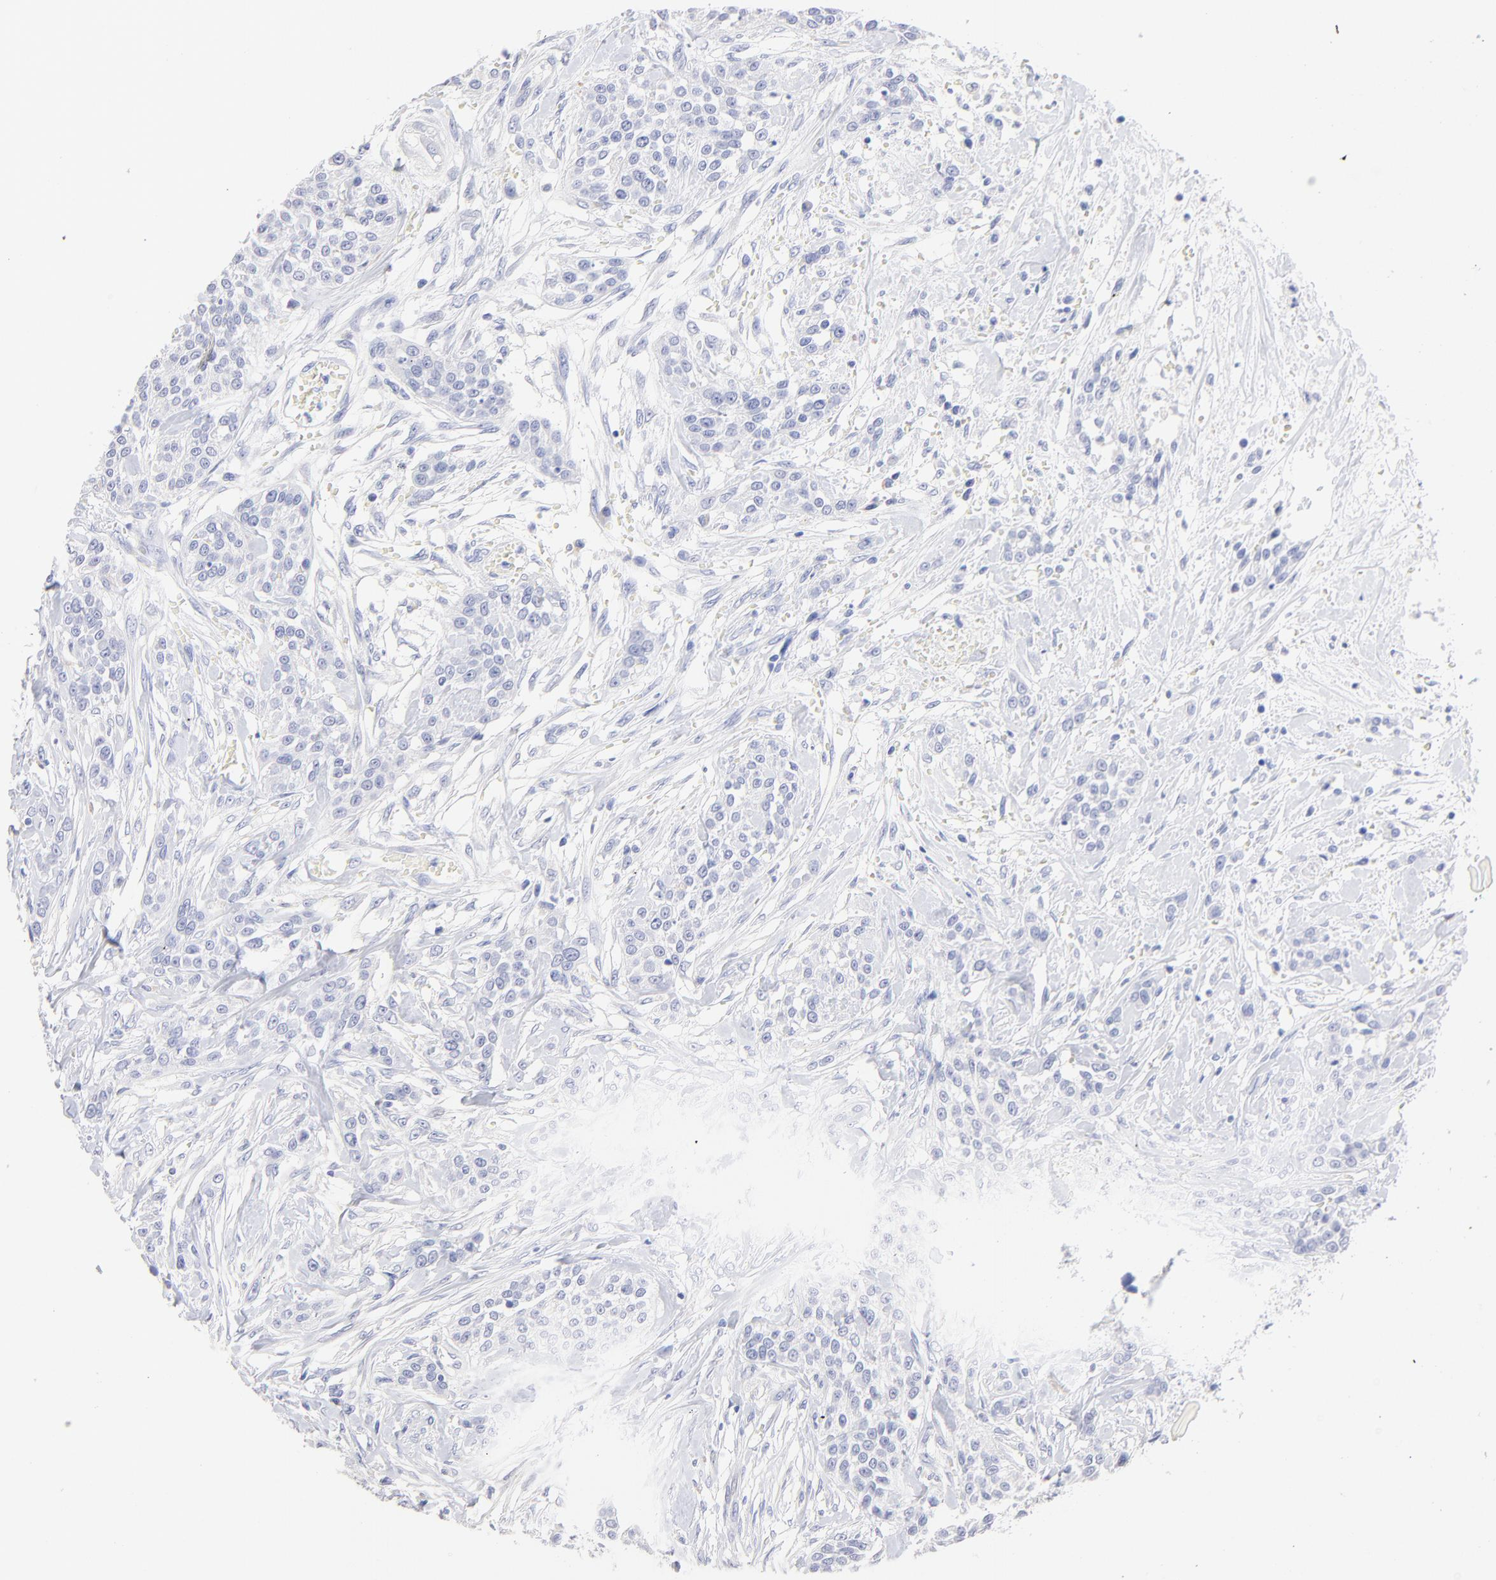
{"staining": {"intensity": "negative", "quantity": "none", "location": "none"}, "tissue": "urothelial cancer", "cell_type": "Tumor cells", "image_type": "cancer", "snomed": [{"axis": "morphology", "description": "Urothelial carcinoma, High grade"}, {"axis": "topography", "description": "Urinary bladder"}], "caption": "A photomicrograph of urothelial cancer stained for a protein exhibits no brown staining in tumor cells.", "gene": "CFAP57", "patient": {"sex": "male", "age": 56}}